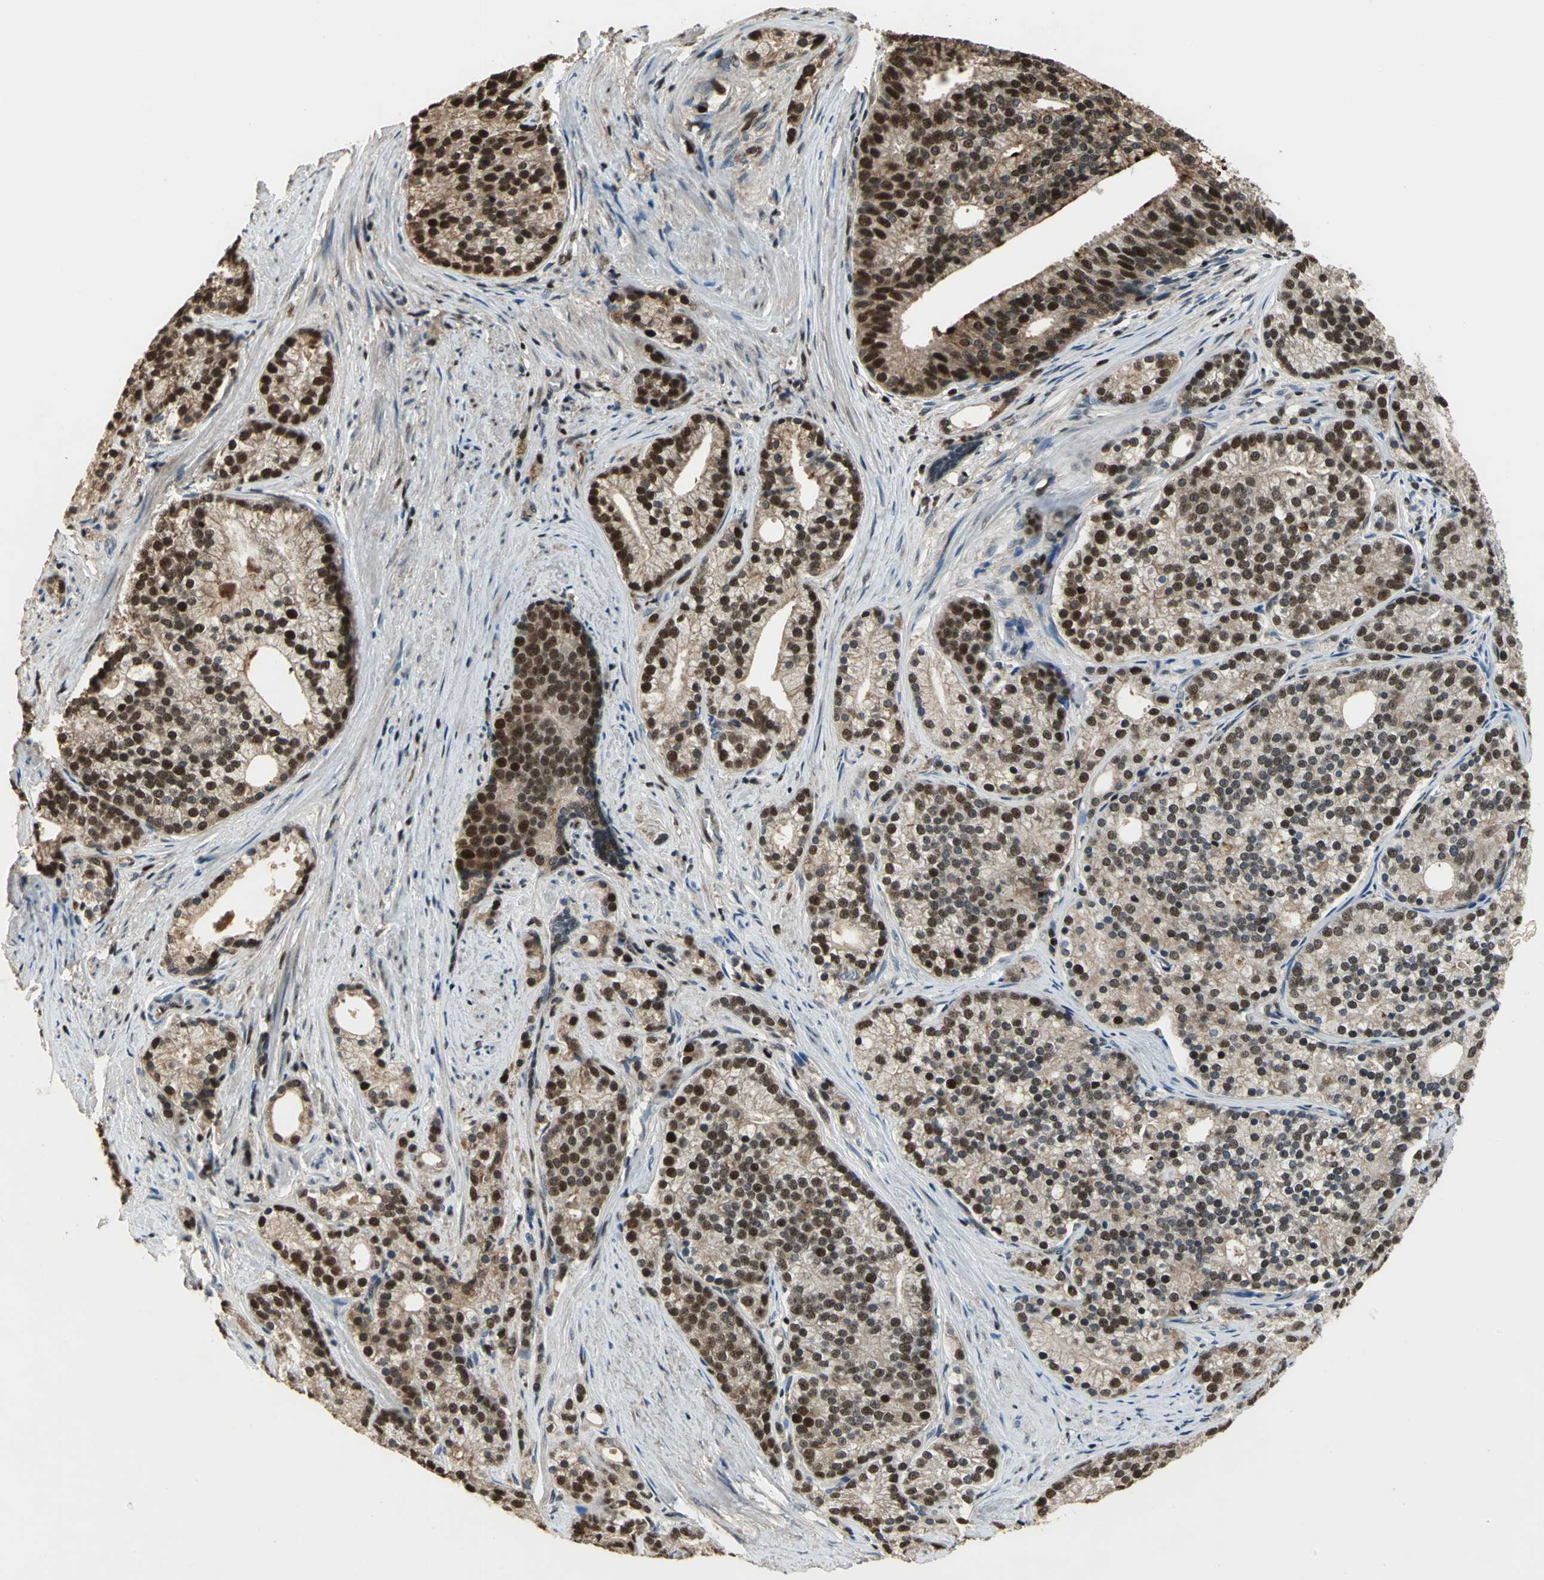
{"staining": {"intensity": "moderate", "quantity": ">75%", "location": "nuclear"}, "tissue": "prostate cancer", "cell_type": "Tumor cells", "image_type": "cancer", "snomed": [{"axis": "morphology", "description": "Adenocarcinoma, Low grade"}, {"axis": "topography", "description": "Prostate"}], "caption": "Tumor cells demonstrate moderate nuclear expression in approximately >75% of cells in adenocarcinoma (low-grade) (prostate).", "gene": "MIS18BP1", "patient": {"sex": "male", "age": 71}}